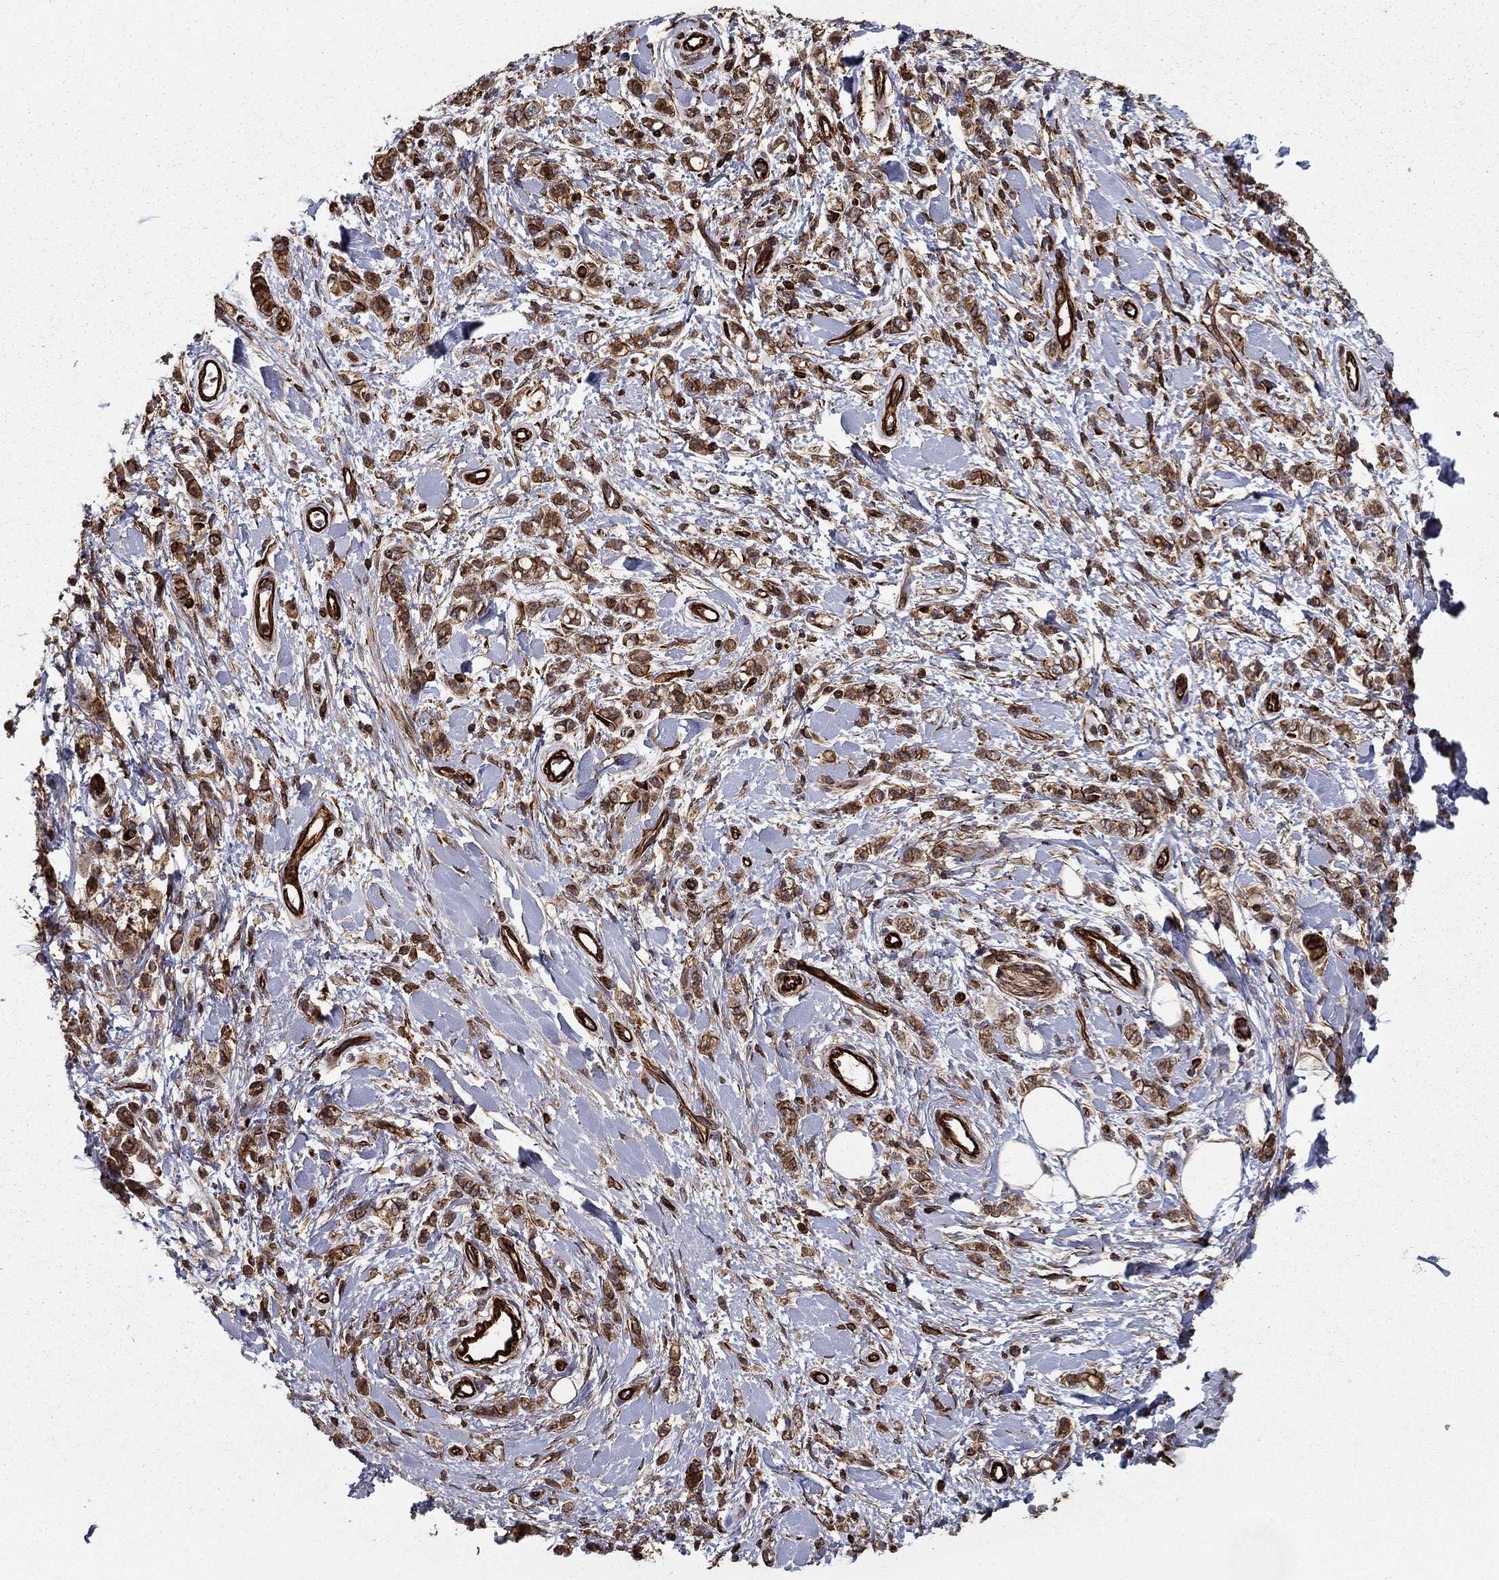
{"staining": {"intensity": "moderate", "quantity": ">75%", "location": "cytoplasmic/membranous"}, "tissue": "stomach cancer", "cell_type": "Tumor cells", "image_type": "cancer", "snomed": [{"axis": "morphology", "description": "Adenocarcinoma, NOS"}, {"axis": "topography", "description": "Stomach"}], "caption": "Protein analysis of stomach adenocarcinoma tissue exhibits moderate cytoplasmic/membranous staining in about >75% of tumor cells.", "gene": "ADM", "patient": {"sex": "male", "age": 77}}